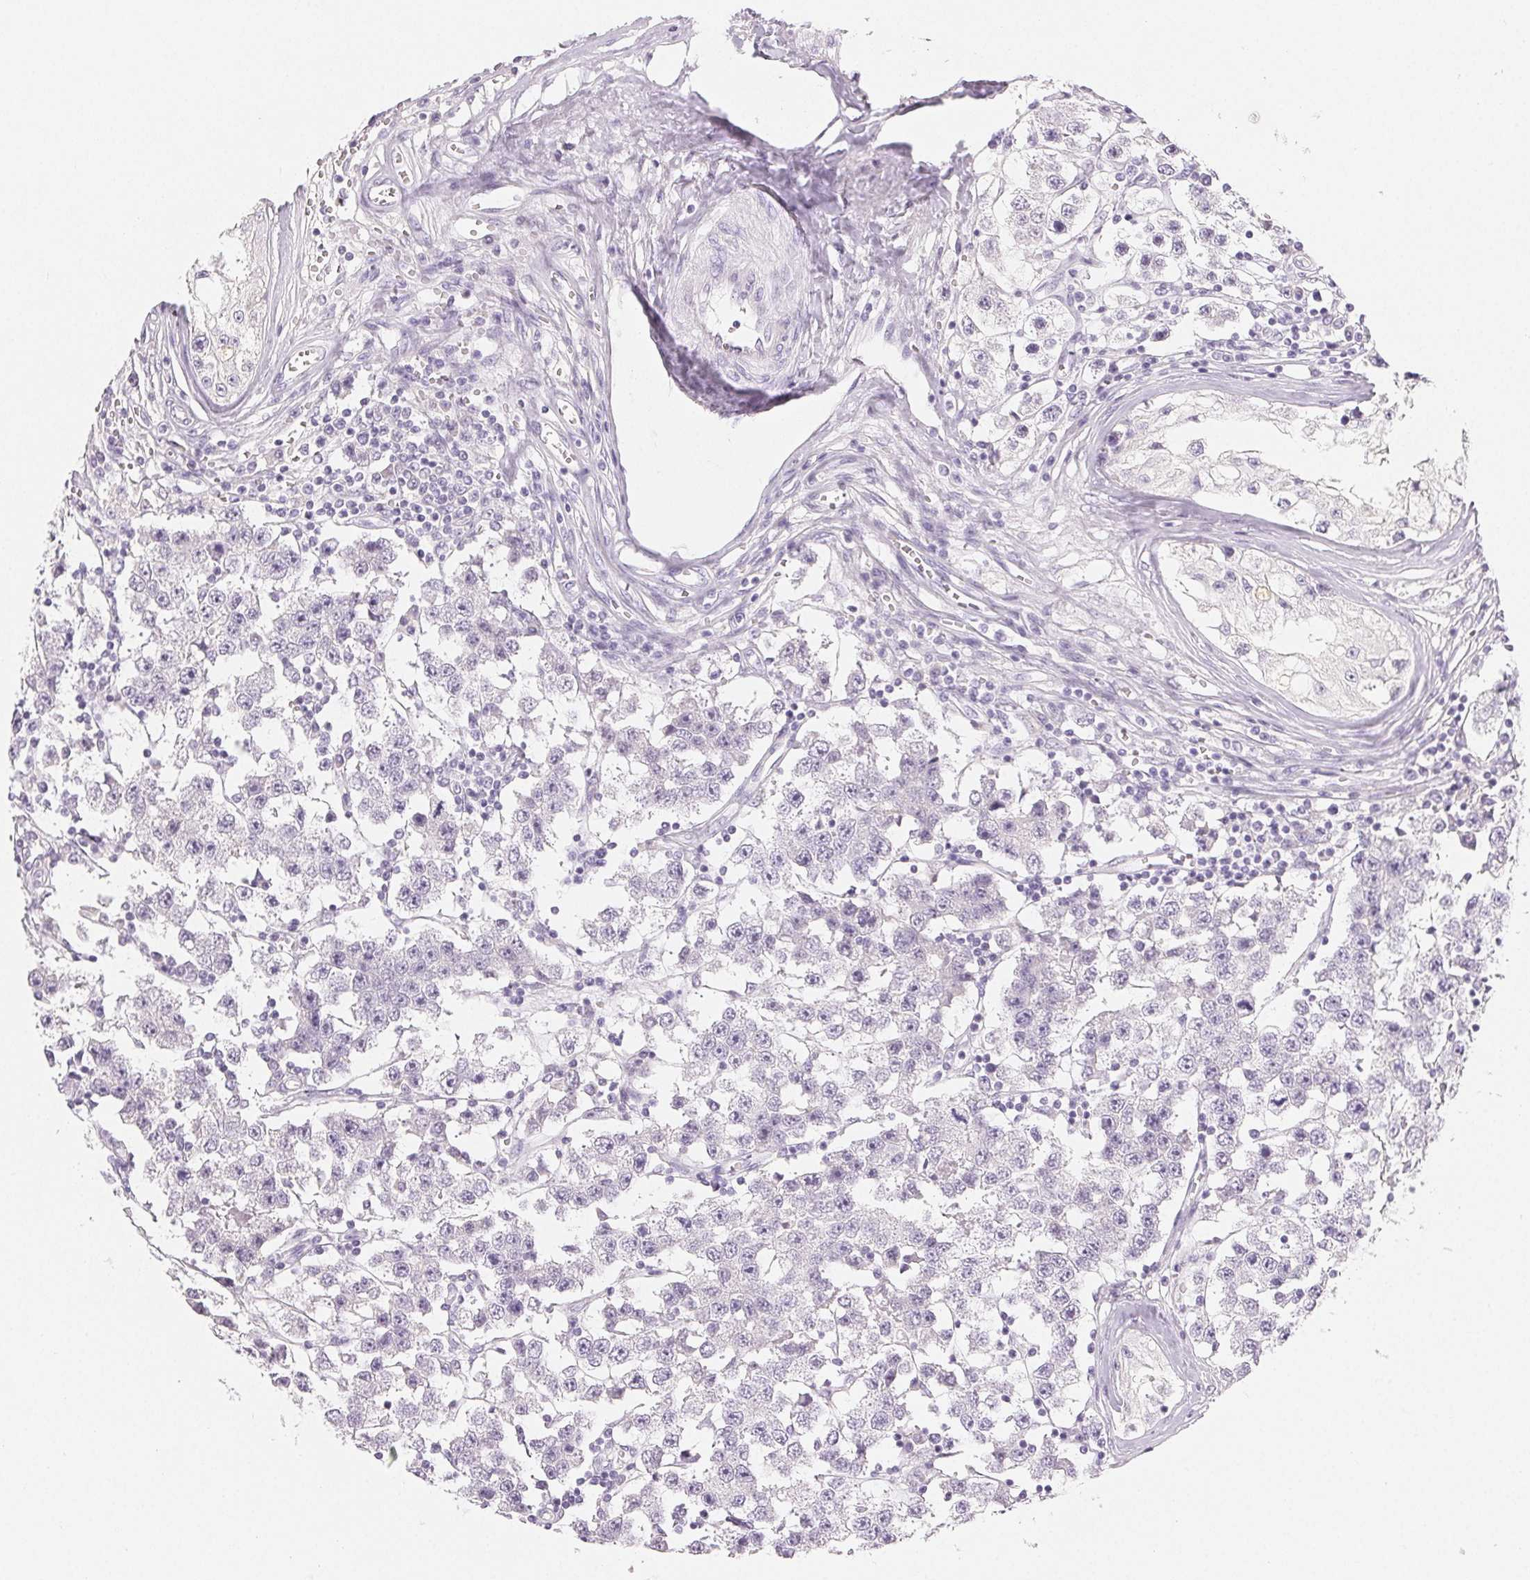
{"staining": {"intensity": "negative", "quantity": "none", "location": "none"}, "tissue": "testis cancer", "cell_type": "Tumor cells", "image_type": "cancer", "snomed": [{"axis": "morphology", "description": "Seminoma, NOS"}, {"axis": "topography", "description": "Testis"}], "caption": "Testis cancer (seminoma) was stained to show a protein in brown. There is no significant positivity in tumor cells. (DAB (3,3'-diaminobenzidine) immunohistochemistry (IHC) with hematoxylin counter stain).", "gene": "MIOX", "patient": {"sex": "male", "age": 34}}